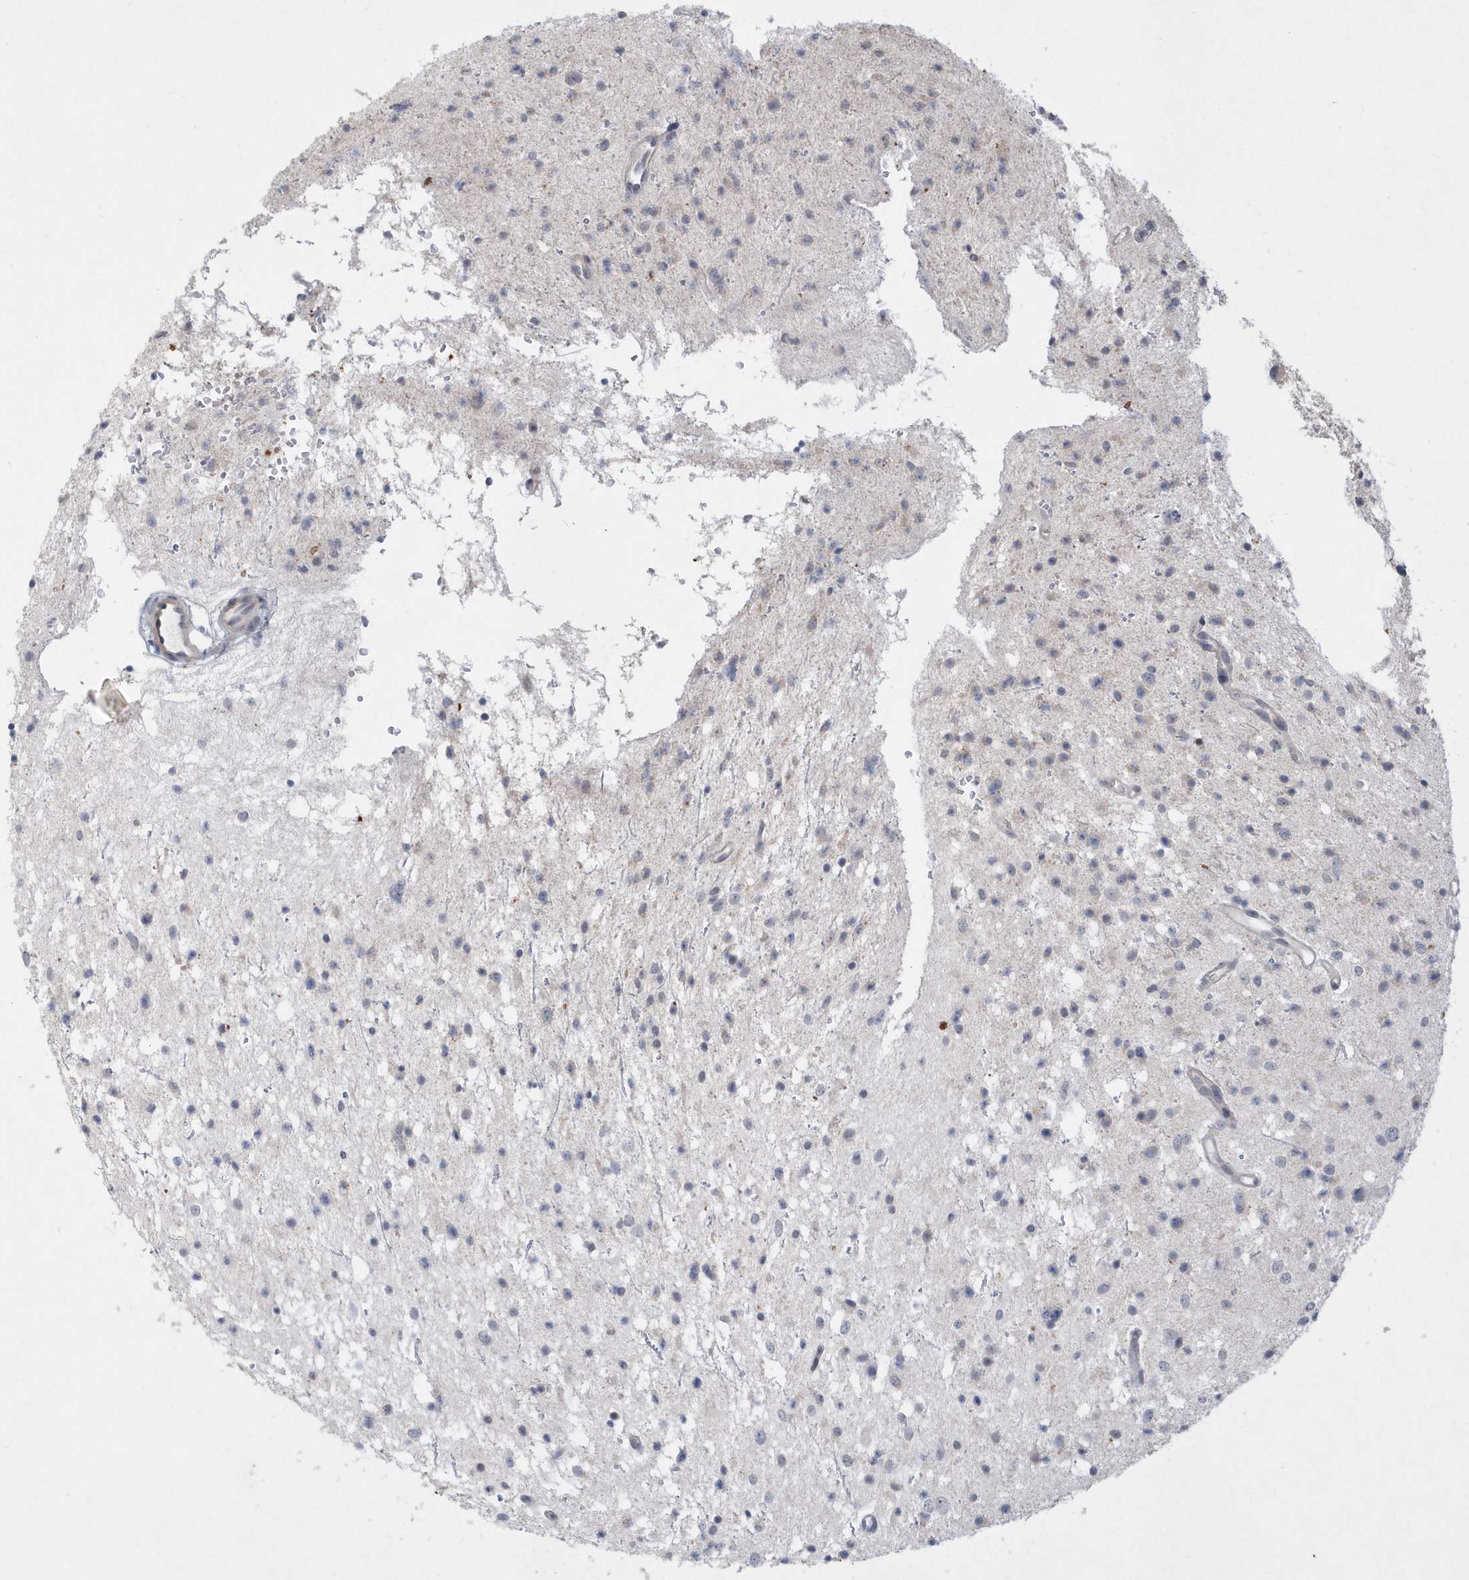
{"staining": {"intensity": "negative", "quantity": "none", "location": "none"}, "tissue": "glioma", "cell_type": "Tumor cells", "image_type": "cancer", "snomed": [{"axis": "morphology", "description": "Glioma, malignant, Low grade"}, {"axis": "topography", "description": "Brain"}], "caption": "This is a micrograph of immunohistochemistry staining of glioma, which shows no positivity in tumor cells.", "gene": "TSPEAR", "patient": {"sex": "female", "age": 37}}